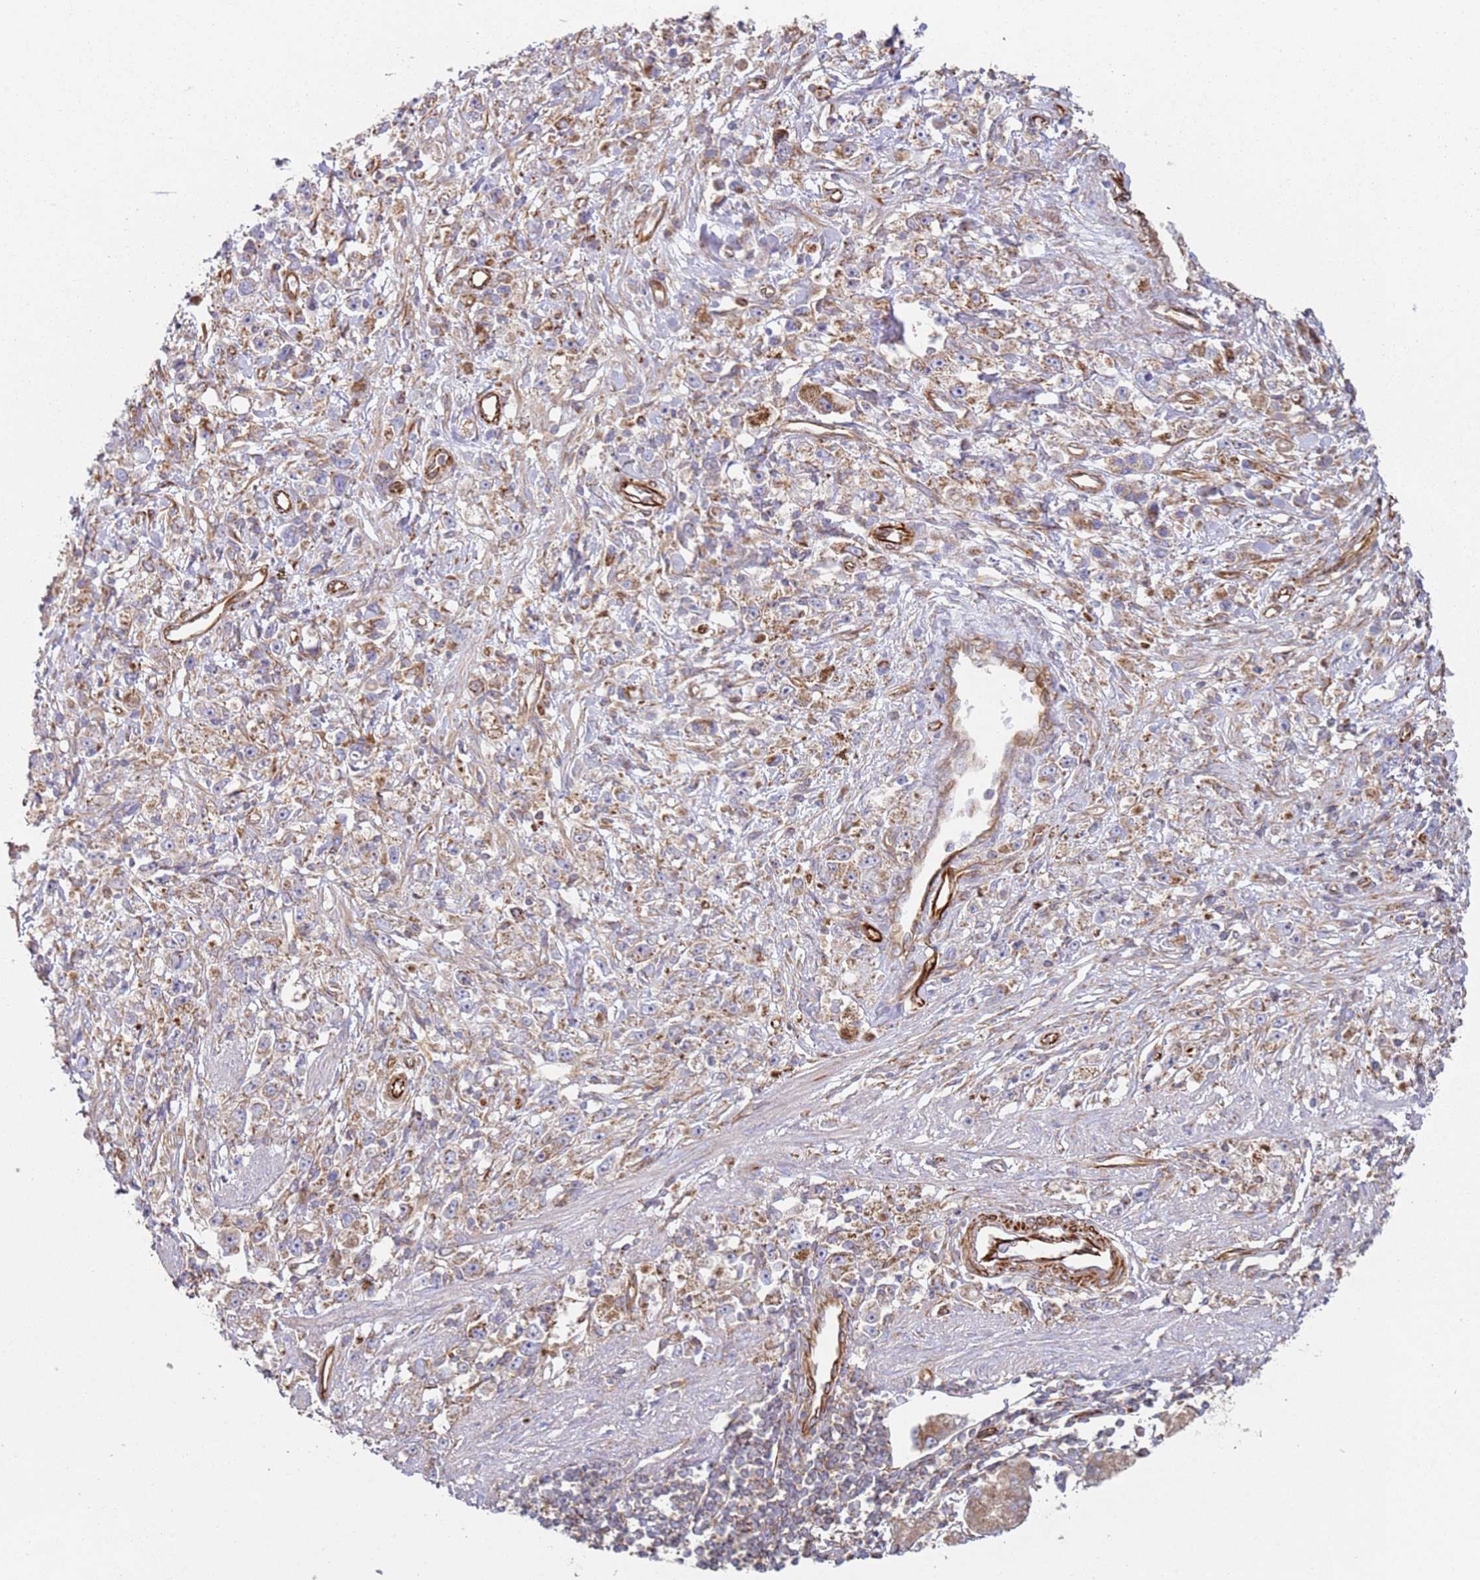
{"staining": {"intensity": "weak", "quantity": "25%-75%", "location": "cytoplasmic/membranous"}, "tissue": "stomach cancer", "cell_type": "Tumor cells", "image_type": "cancer", "snomed": [{"axis": "morphology", "description": "Adenocarcinoma, NOS"}, {"axis": "topography", "description": "Stomach"}], "caption": "Stomach cancer (adenocarcinoma) tissue reveals weak cytoplasmic/membranous expression in approximately 25%-75% of tumor cells, visualized by immunohistochemistry. (brown staining indicates protein expression, while blue staining denotes nuclei).", "gene": "SNAPIN", "patient": {"sex": "female", "age": 59}}